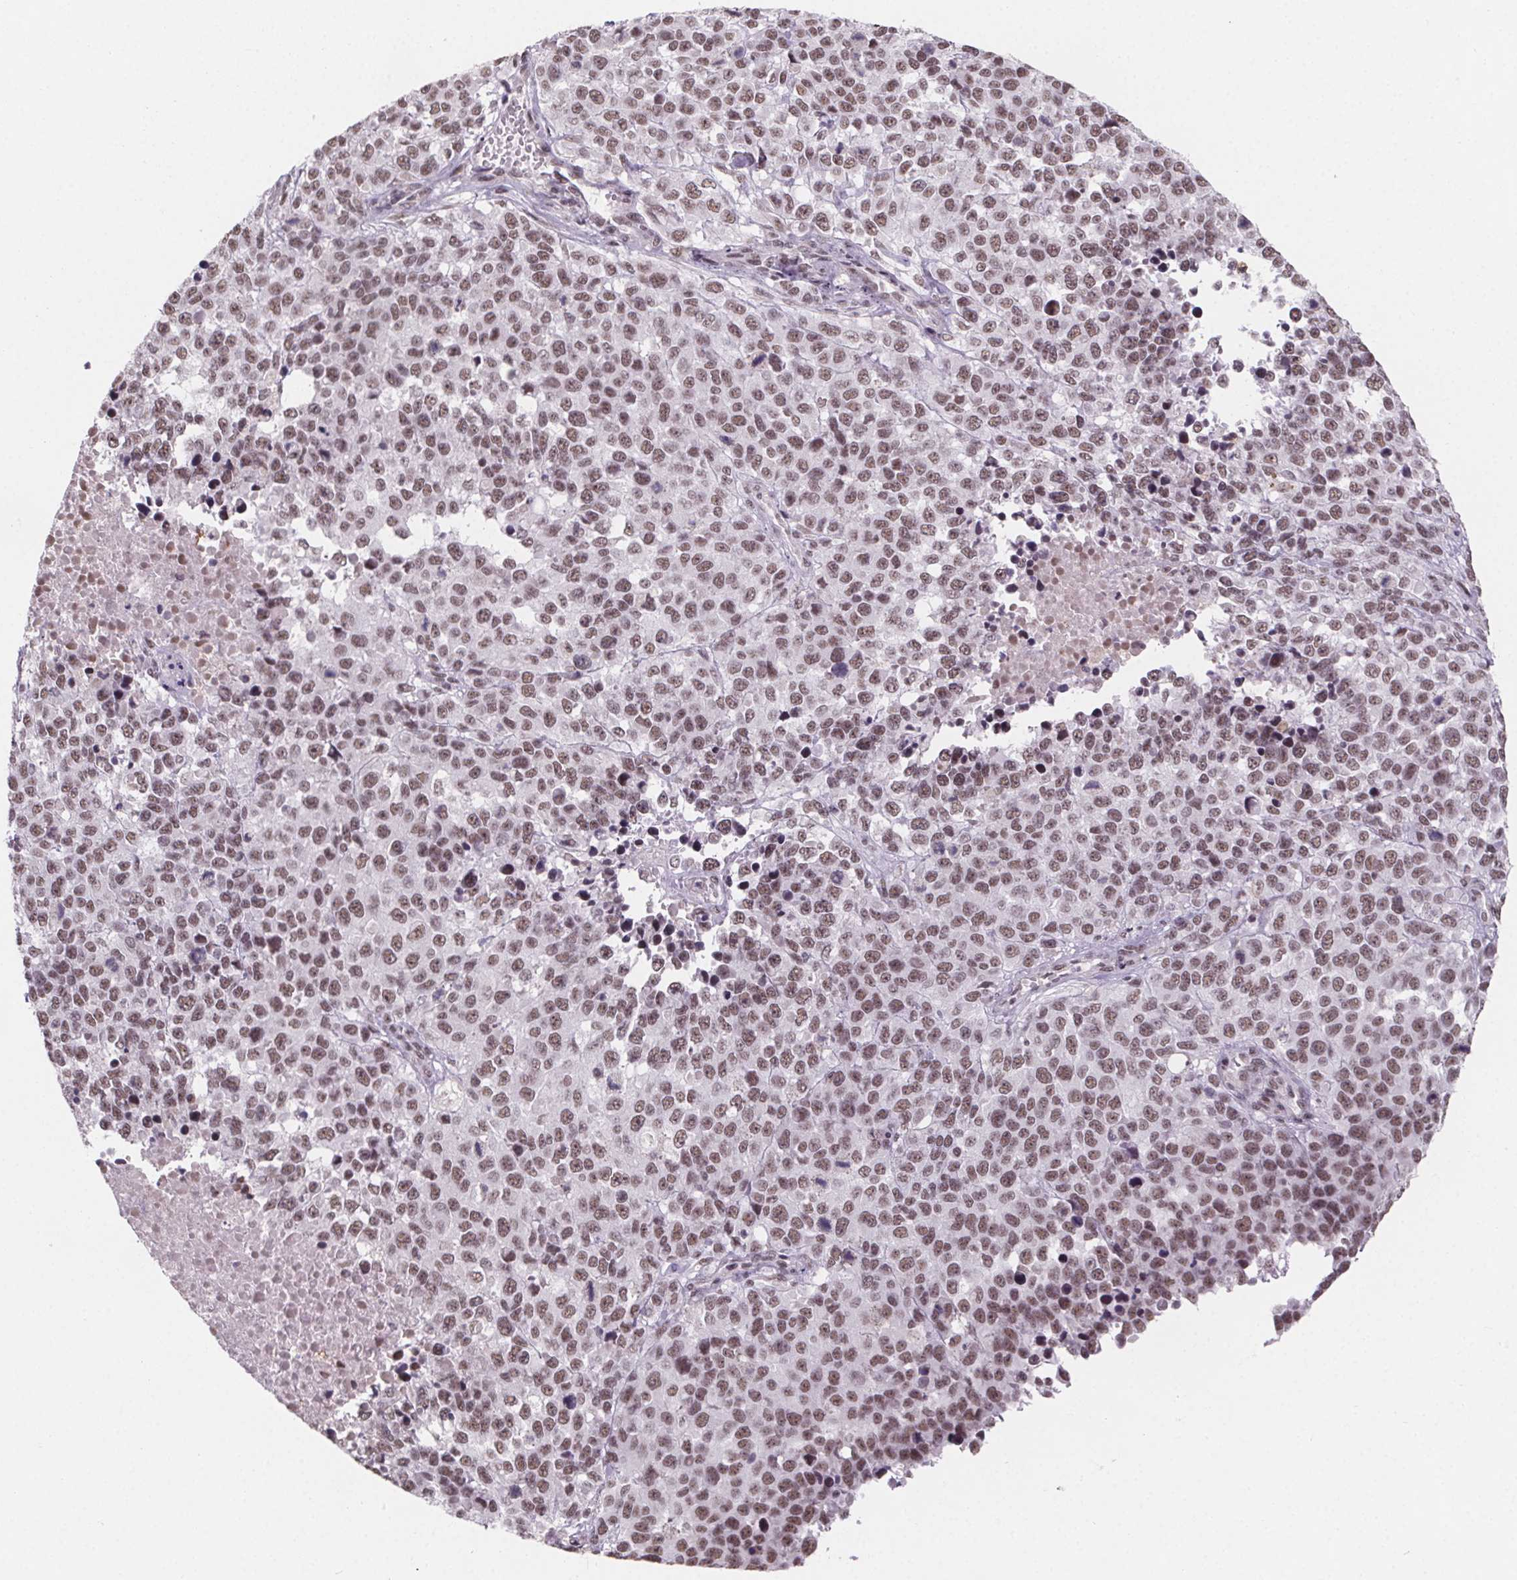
{"staining": {"intensity": "moderate", "quantity": ">75%", "location": "nuclear"}, "tissue": "melanoma", "cell_type": "Tumor cells", "image_type": "cancer", "snomed": [{"axis": "morphology", "description": "Malignant melanoma, Metastatic site"}, {"axis": "topography", "description": "Skin"}], "caption": "Human malignant melanoma (metastatic site) stained for a protein (brown) demonstrates moderate nuclear positive positivity in approximately >75% of tumor cells.", "gene": "ZNF572", "patient": {"sex": "male", "age": 84}}